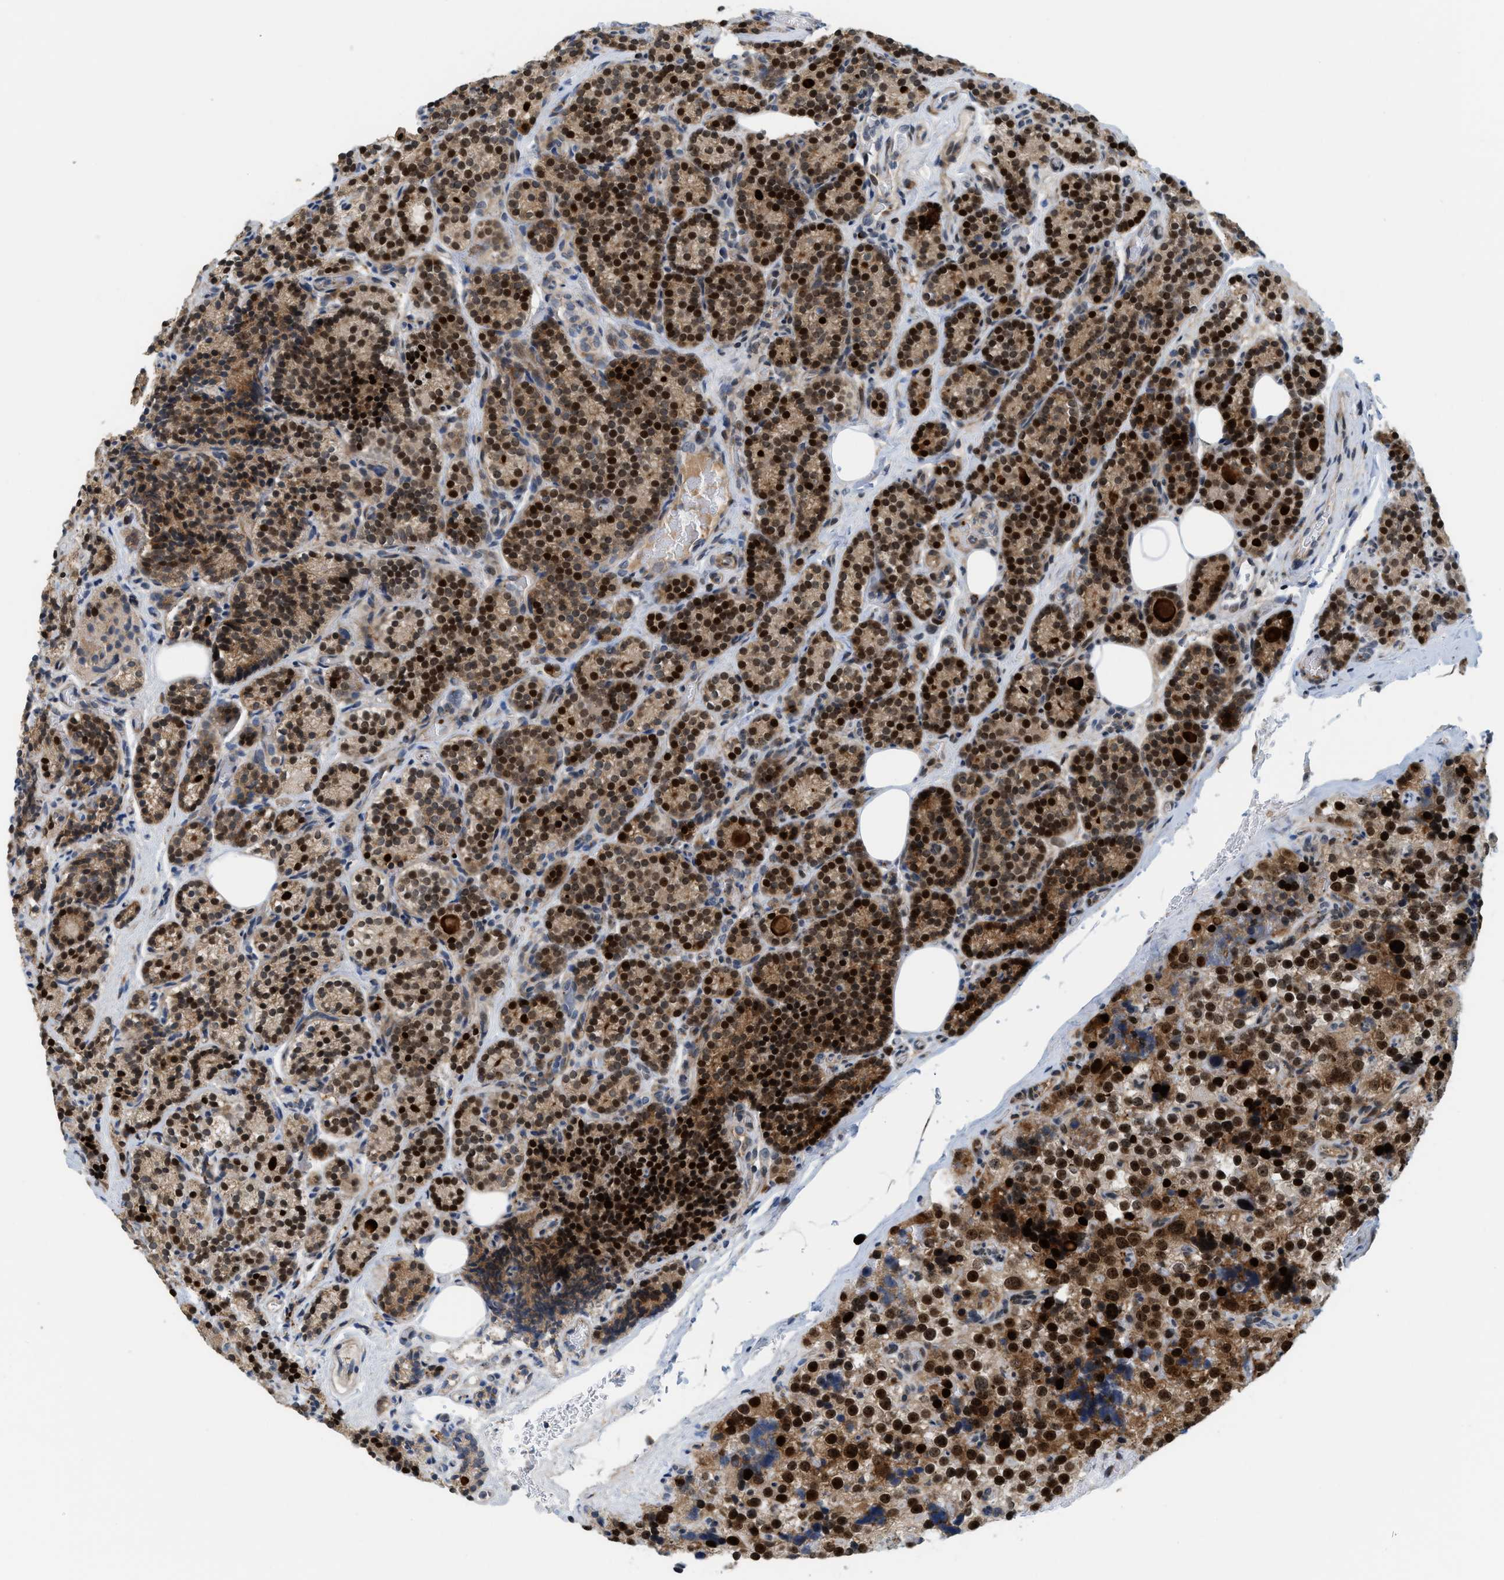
{"staining": {"intensity": "strong", "quantity": ">75%", "location": "nuclear"}, "tissue": "parathyroid gland", "cell_type": "Glandular cells", "image_type": "normal", "snomed": [{"axis": "morphology", "description": "Normal tissue, NOS"}, {"axis": "morphology", "description": "Adenoma, NOS"}, {"axis": "topography", "description": "Parathyroid gland"}], "caption": "A micrograph showing strong nuclear expression in about >75% of glandular cells in unremarkable parathyroid gland, as visualized by brown immunohistochemical staining.", "gene": "DIPK1A", "patient": {"sex": "female", "age": 51}}